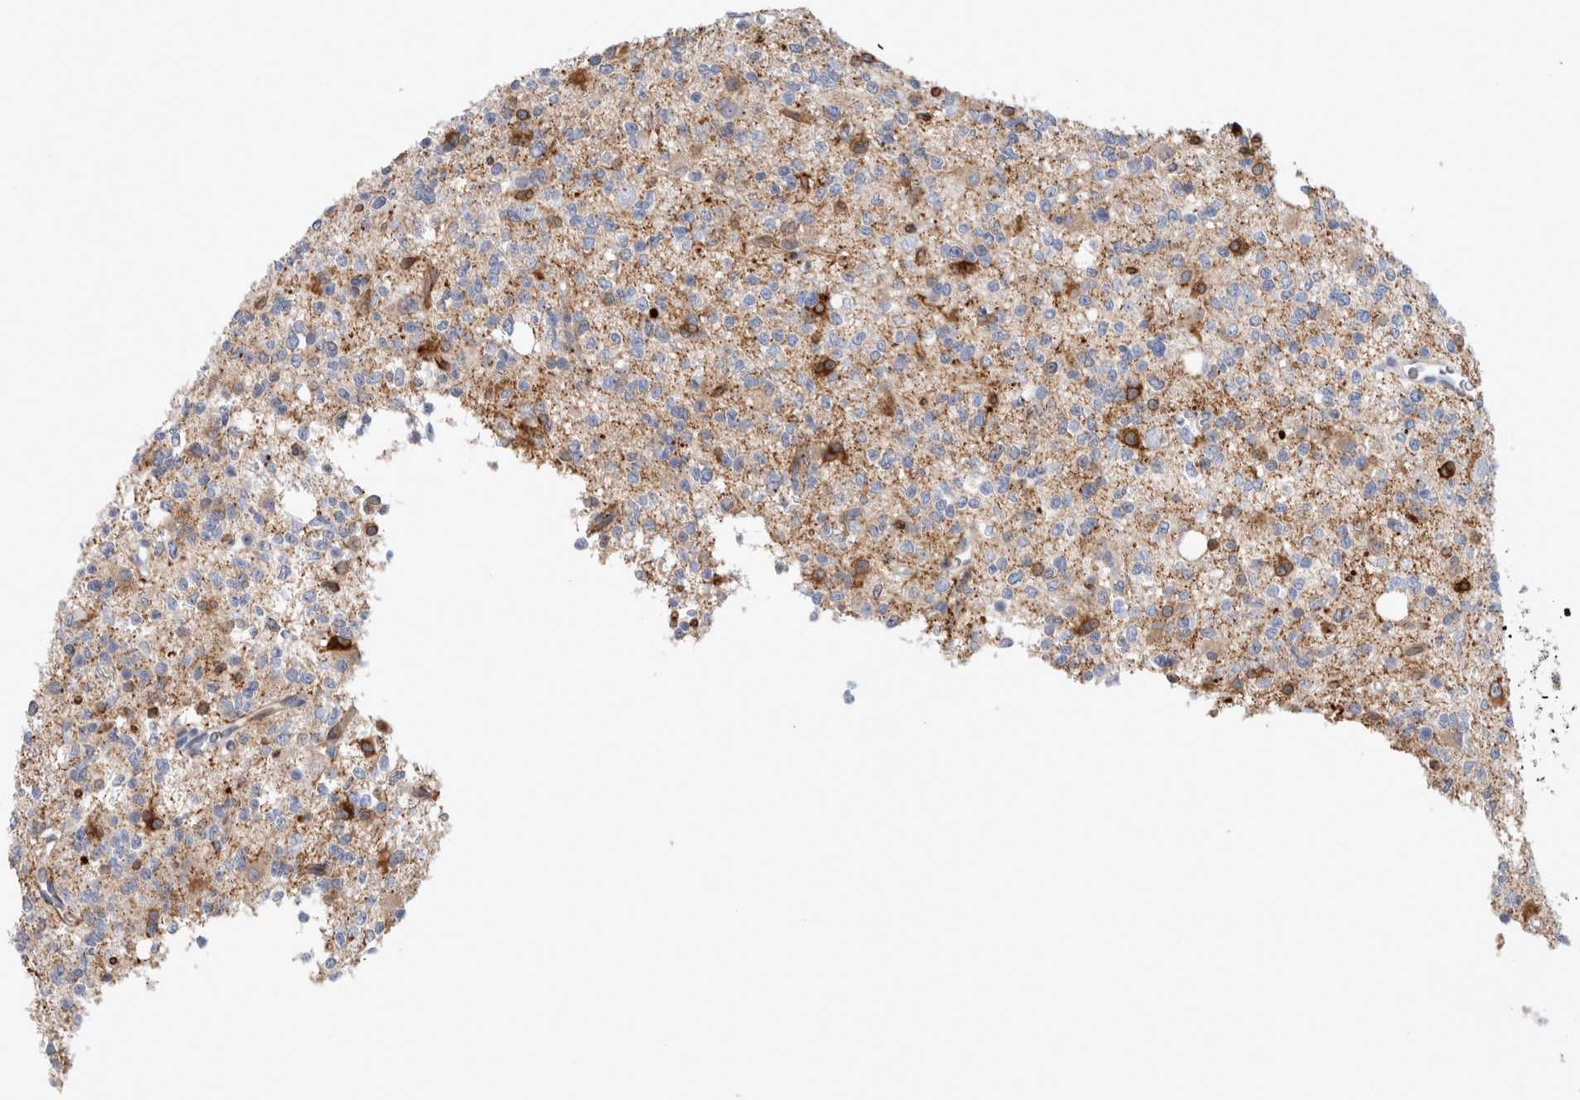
{"staining": {"intensity": "negative", "quantity": "none", "location": "none"}, "tissue": "glioma", "cell_type": "Tumor cells", "image_type": "cancer", "snomed": [{"axis": "morphology", "description": "Glioma, malignant, High grade"}, {"axis": "topography", "description": "Brain"}], "caption": "IHC photomicrograph of glioma stained for a protein (brown), which demonstrates no positivity in tumor cells. (Stains: DAB IHC with hematoxylin counter stain, Microscopy: brightfield microscopy at high magnification).", "gene": "CD55", "patient": {"sex": "female", "age": 62}}